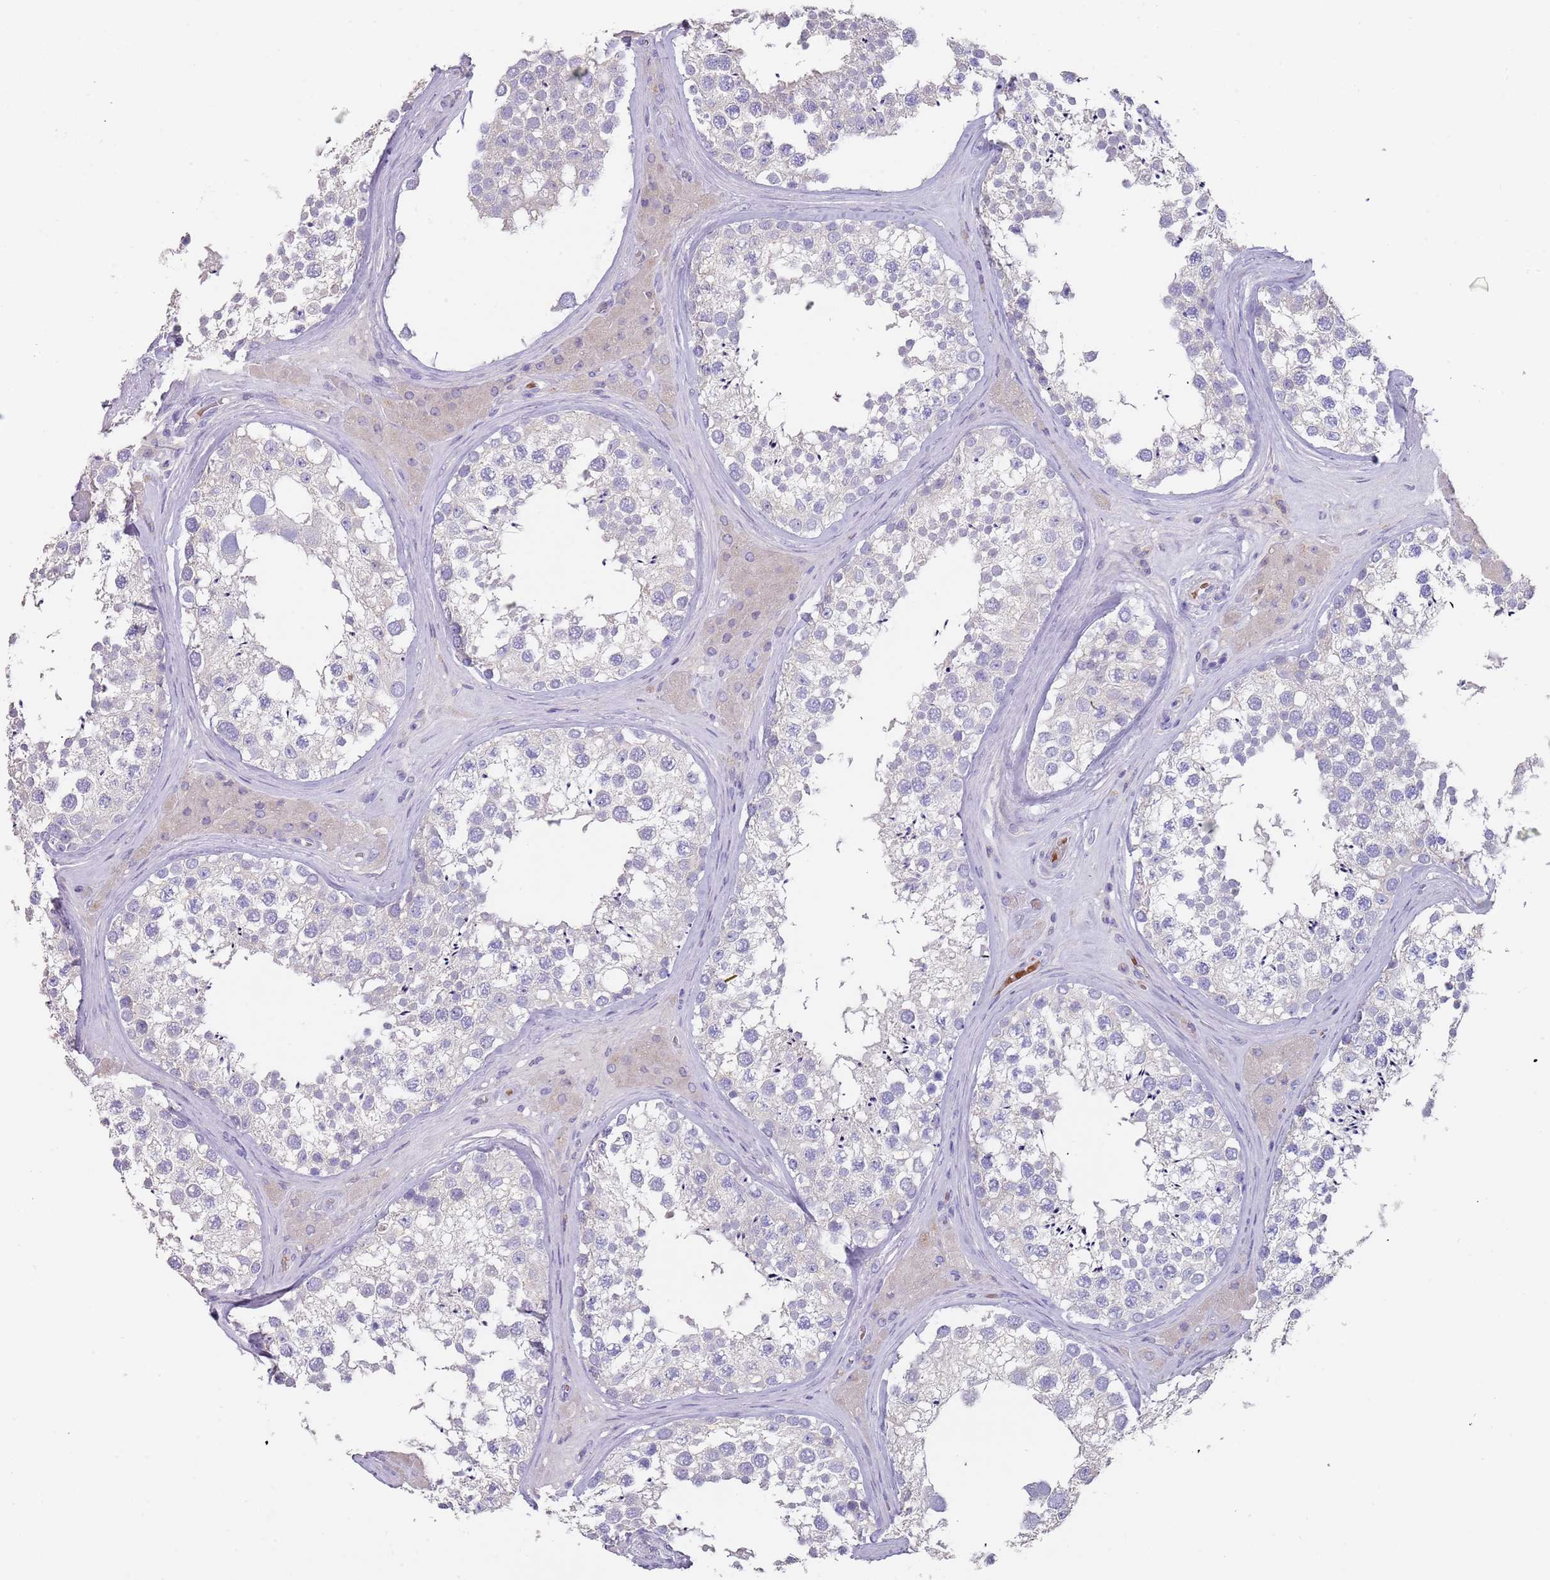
{"staining": {"intensity": "negative", "quantity": "none", "location": "none"}, "tissue": "testis", "cell_type": "Cells in seminiferous ducts", "image_type": "normal", "snomed": [{"axis": "morphology", "description": "Normal tissue, NOS"}, {"axis": "topography", "description": "Testis"}], "caption": "DAB (3,3'-diaminobenzidine) immunohistochemical staining of unremarkable human testis reveals no significant staining in cells in seminiferous ducts. (DAB (3,3'-diaminobenzidine) immunohistochemistry (IHC), high magnification).", "gene": "TMEM251", "patient": {"sex": "male", "age": 46}}